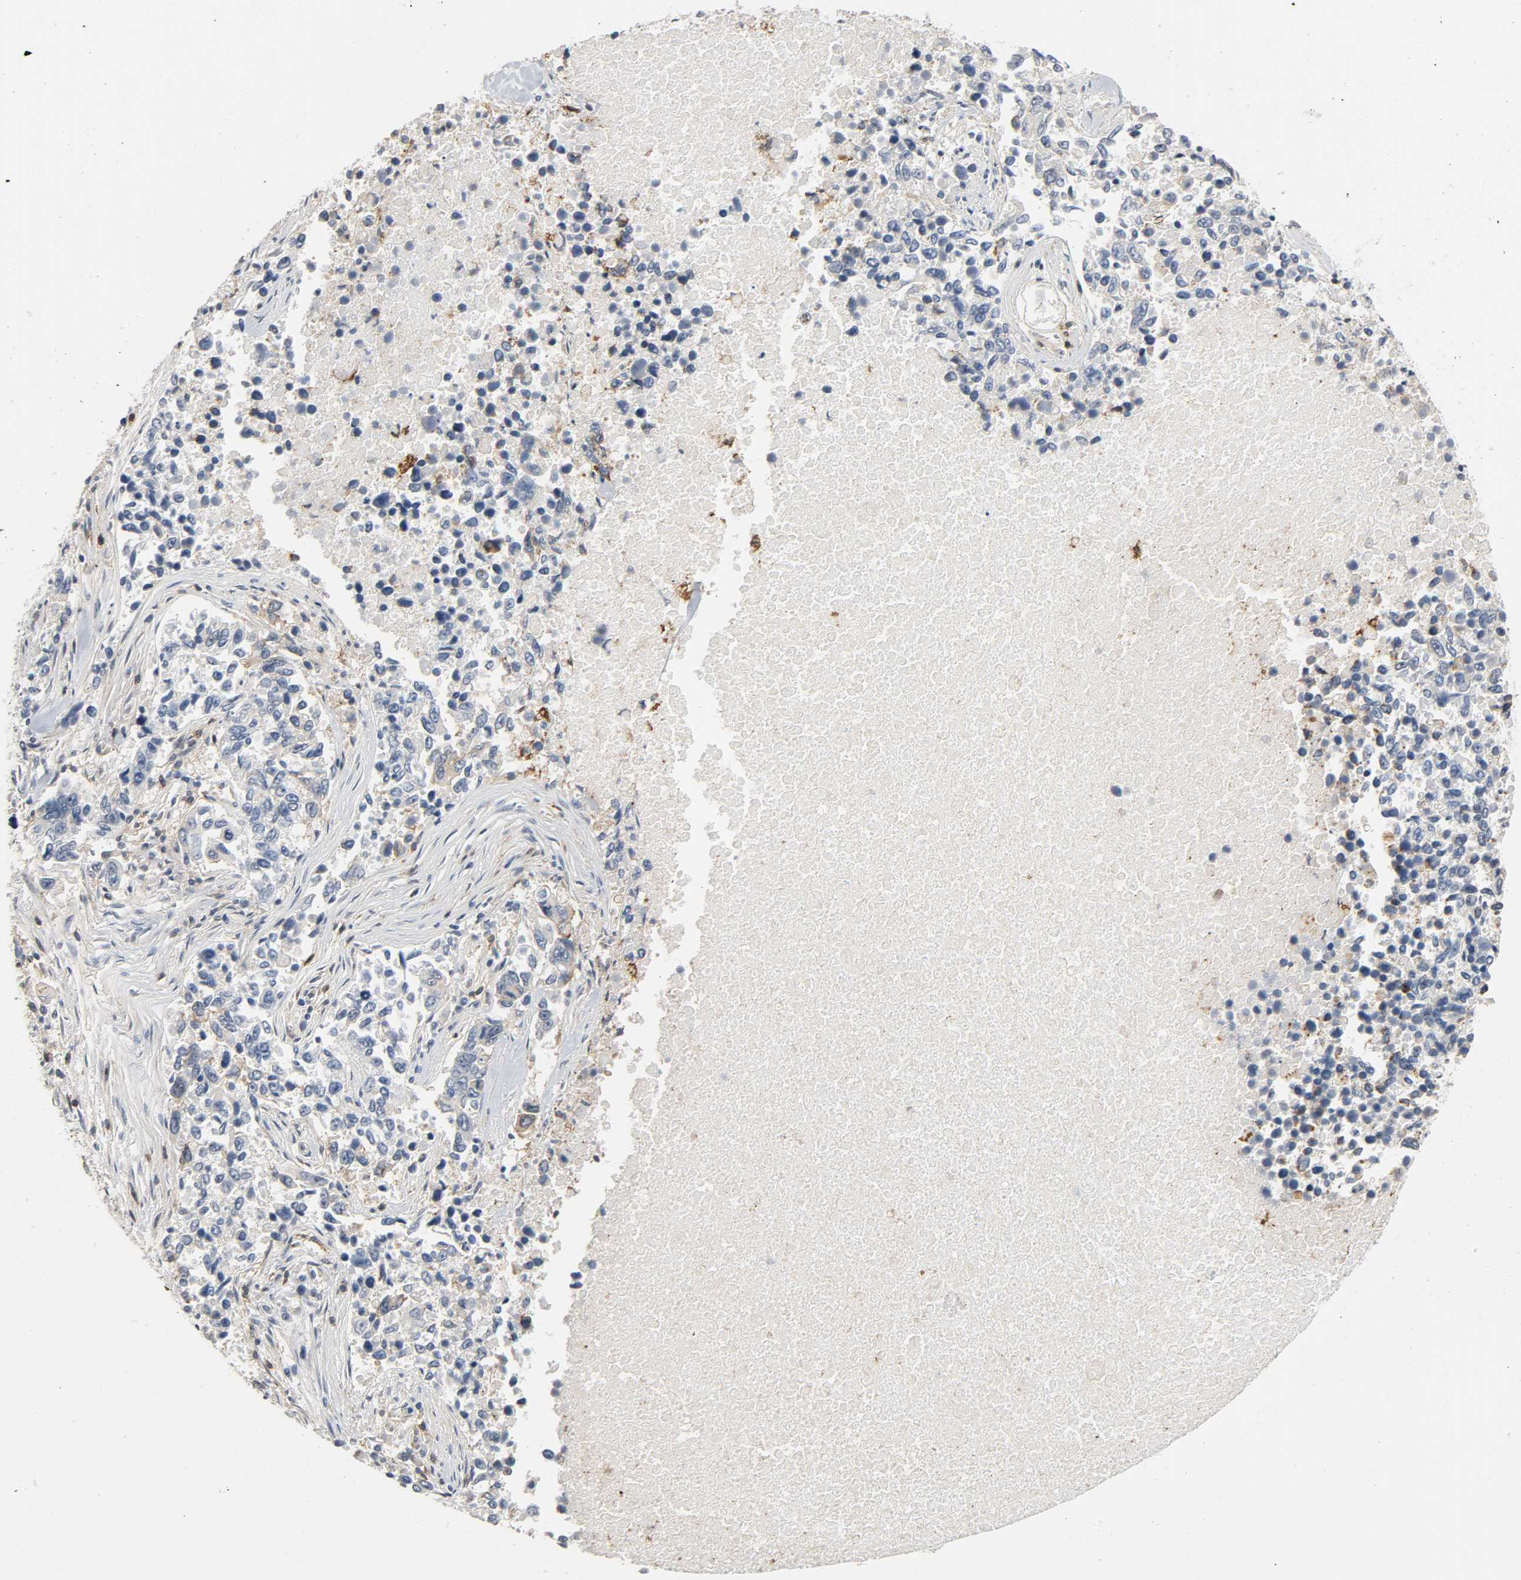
{"staining": {"intensity": "weak", "quantity": "<25%", "location": "cytoplasmic/membranous"}, "tissue": "lung cancer", "cell_type": "Tumor cells", "image_type": "cancer", "snomed": [{"axis": "morphology", "description": "Adenocarcinoma, NOS"}, {"axis": "topography", "description": "Lung"}], "caption": "The immunohistochemistry (IHC) photomicrograph has no significant expression in tumor cells of adenocarcinoma (lung) tissue.", "gene": "CD4", "patient": {"sex": "male", "age": 84}}